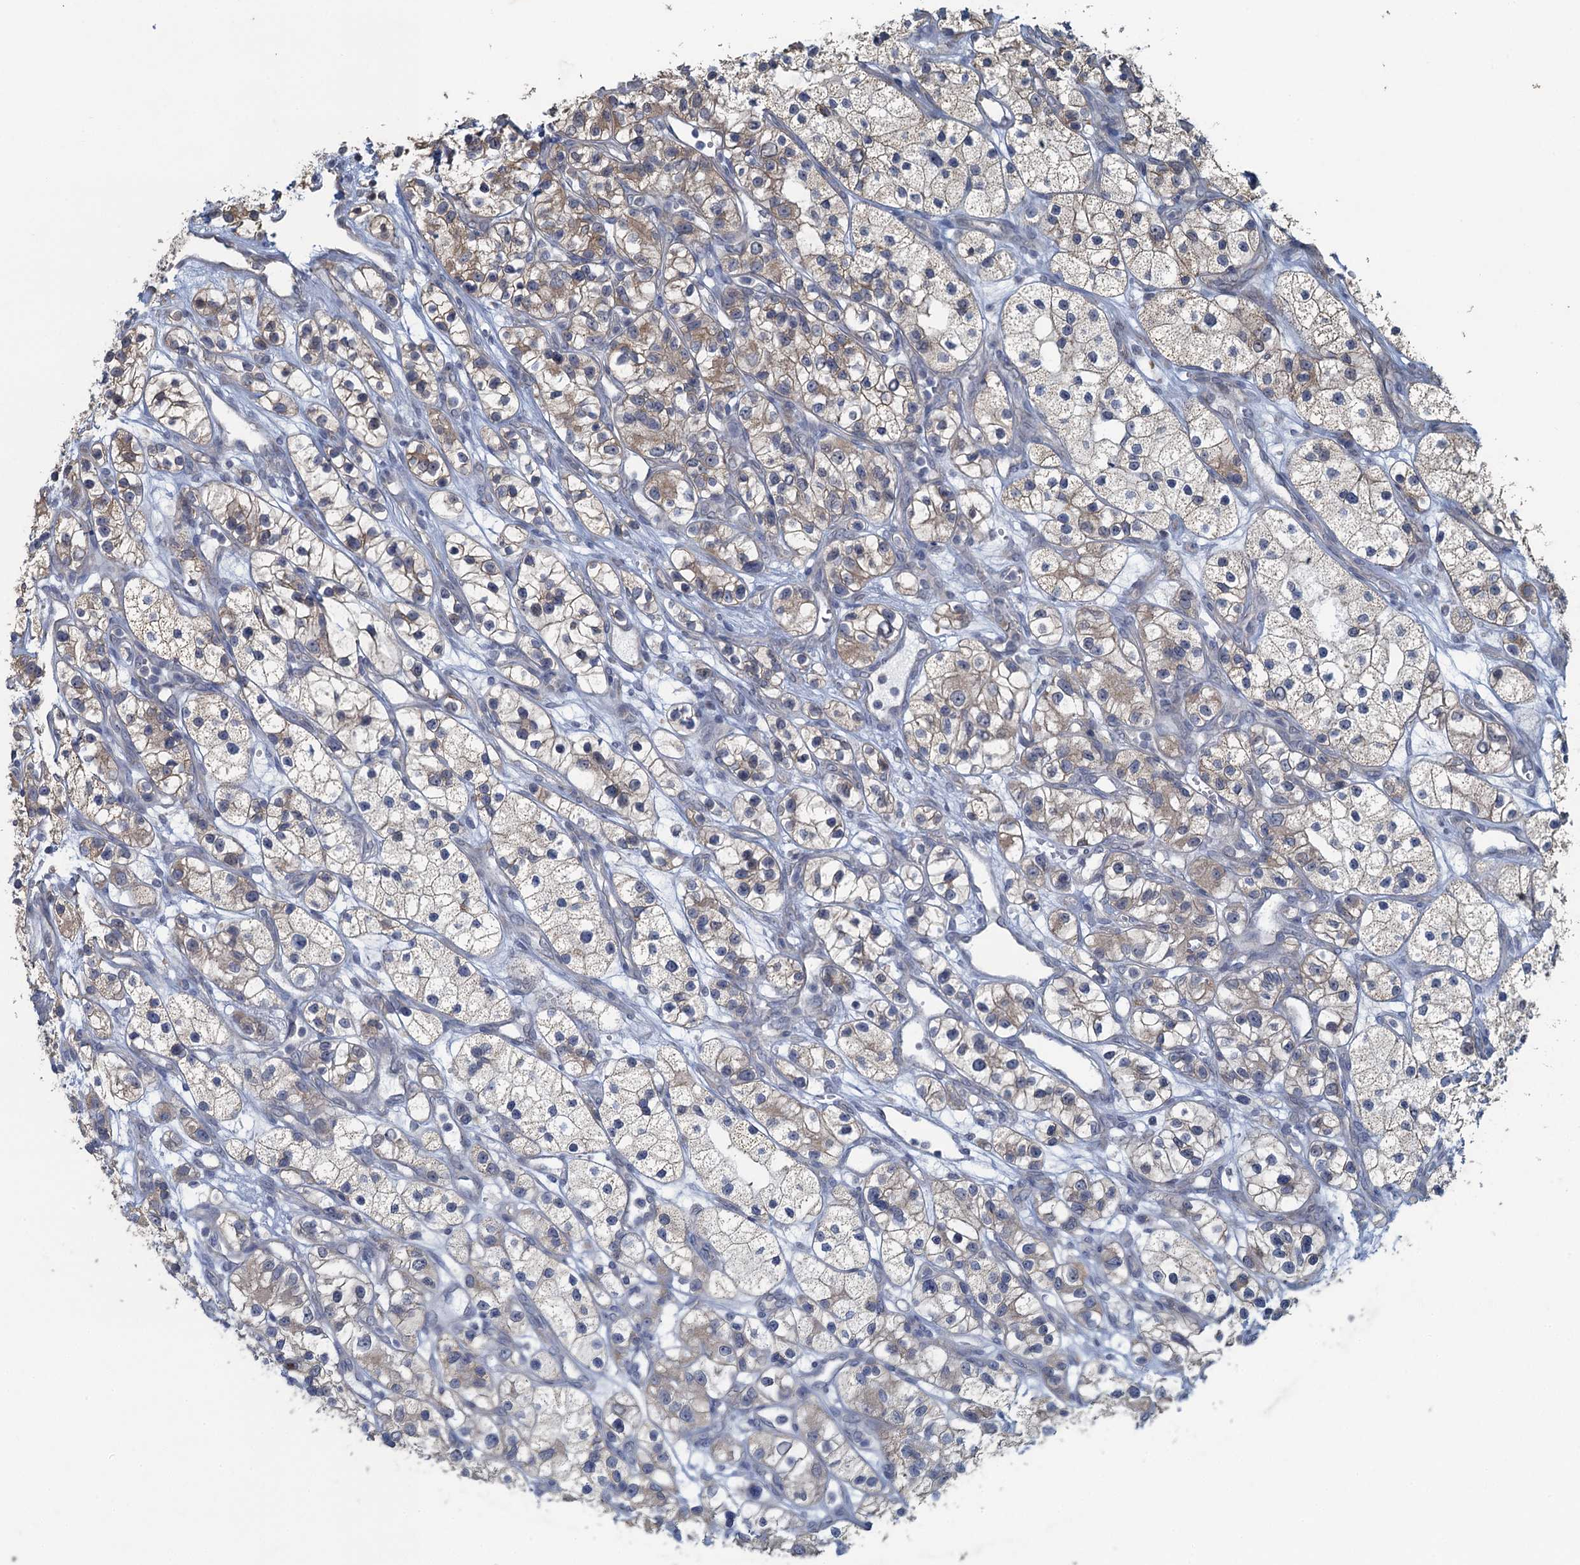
{"staining": {"intensity": "weak", "quantity": "25%-75%", "location": "cytoplasmic/membranous"}, "tissue": "renal cancer", "cell_type": "Tumor cells", "image_type": "cancer", "snomed": [{"axis": "morphology", "description": "Adenocarcinoma, NOS"}, {"axis": "topography", "description": "Kidney"}], "caption": "Weak cytoplasmic/membranous expression is identified in about 25%-75% of tumor cells in renal adenocarcinoma.", "gene": "TEX35", "patient": {"sex": "female", "age": 57}}